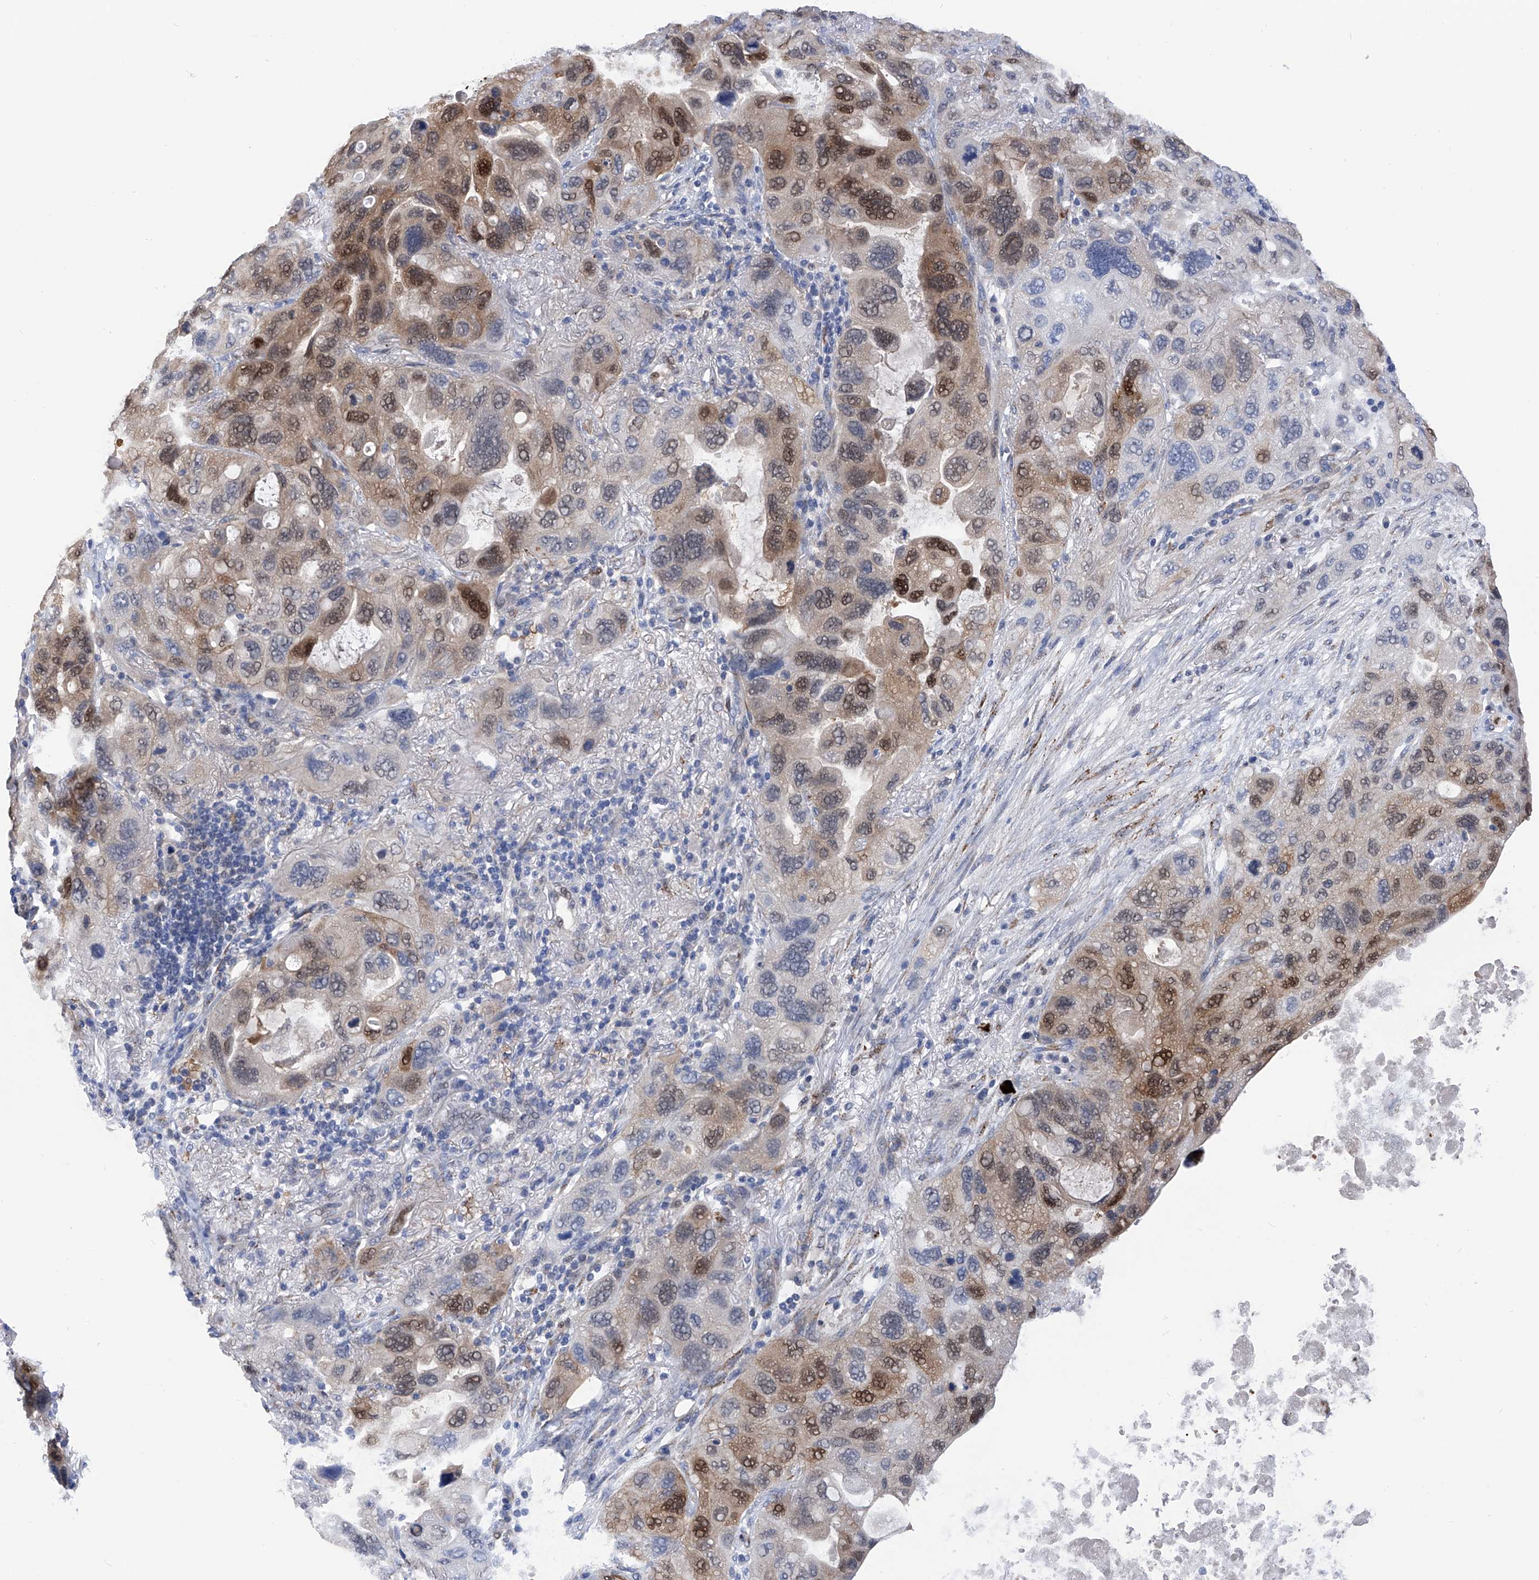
{"staining": {"intensity": "moderate", "quantity": "25%-75%", "location": "cytoplasmic/membranous,nuclear"}, "tissue": "lung cancer", "cell_type": "Tumor cells", "image_type": "cancer", "snomed": [{"axis": "morphology", "description": "Squamous cell carcinoma, NOS"}, {"axis": "topography", "description": "Lung"}], "caption": "The micrograph displays a brown stain indicating the presence of a protein in the cytoplasmic/membranous and nuclear of tumor cells in lung squamous cell carcinoma.", "gene": "PHF20", "patient": {"sex": "female", "age": 73}}